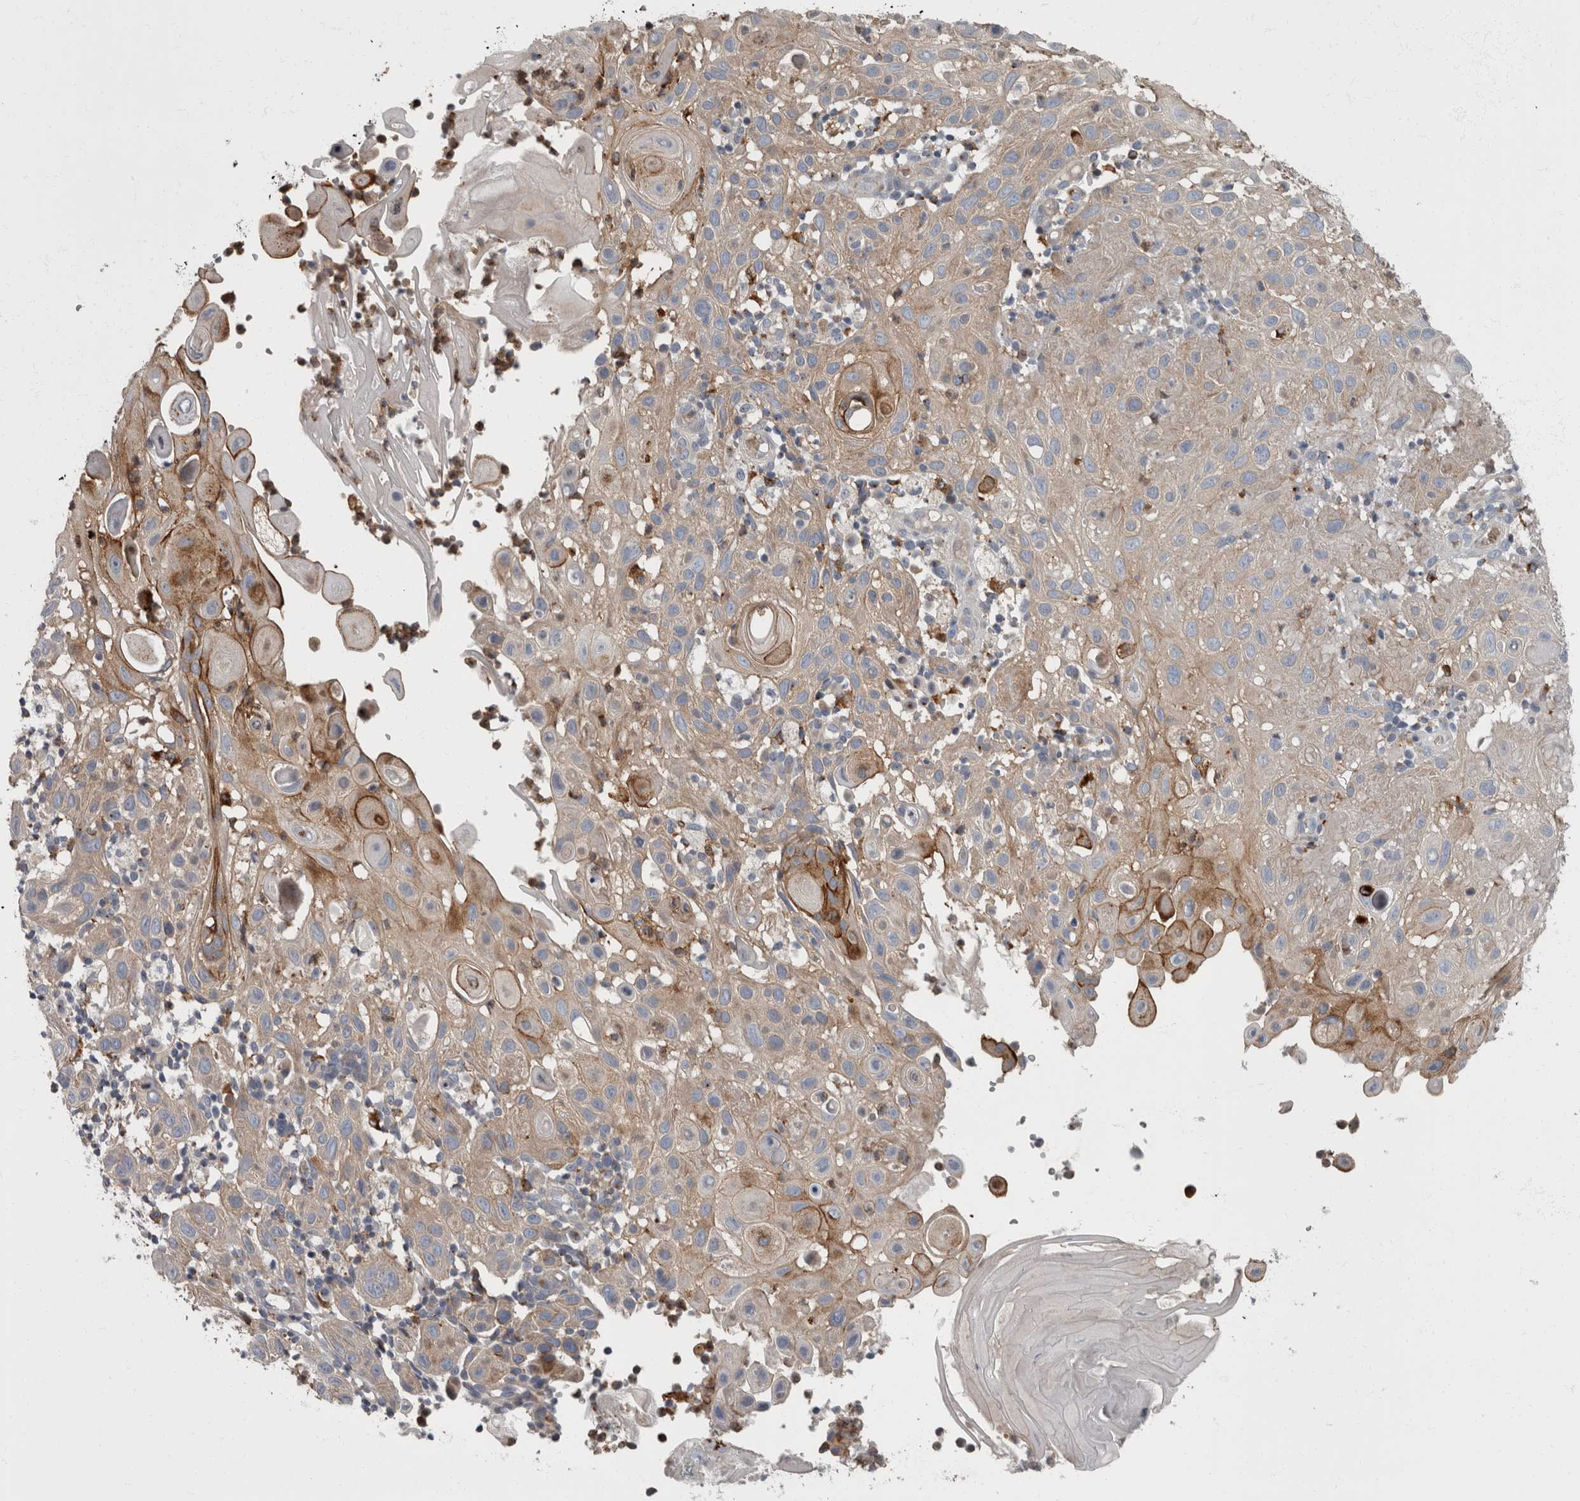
{"staining": {"intensity": "moderate", "quantity": "<25%", "location": "cytoplasmic/membranous"}, "tissue": "skin cancer", "cell_type": "Tumor cells", "image_type": "cancer", "snomed": [{"axis": "morphology", "description": "Normal tissue, NOS"}, {"axis": "morphology", "description": "Squamous cell carcinoma, NOS"}, {"axis": "topography", "description": "Skin"}], "caption": "A brown stain labels moderate cytoplasmic/membranous positivity of a protein in human skin squamous cell carcinoma tumor cells.", "gene": "CDC42BPG", "patient": {"sex": "female", "age": 96}}